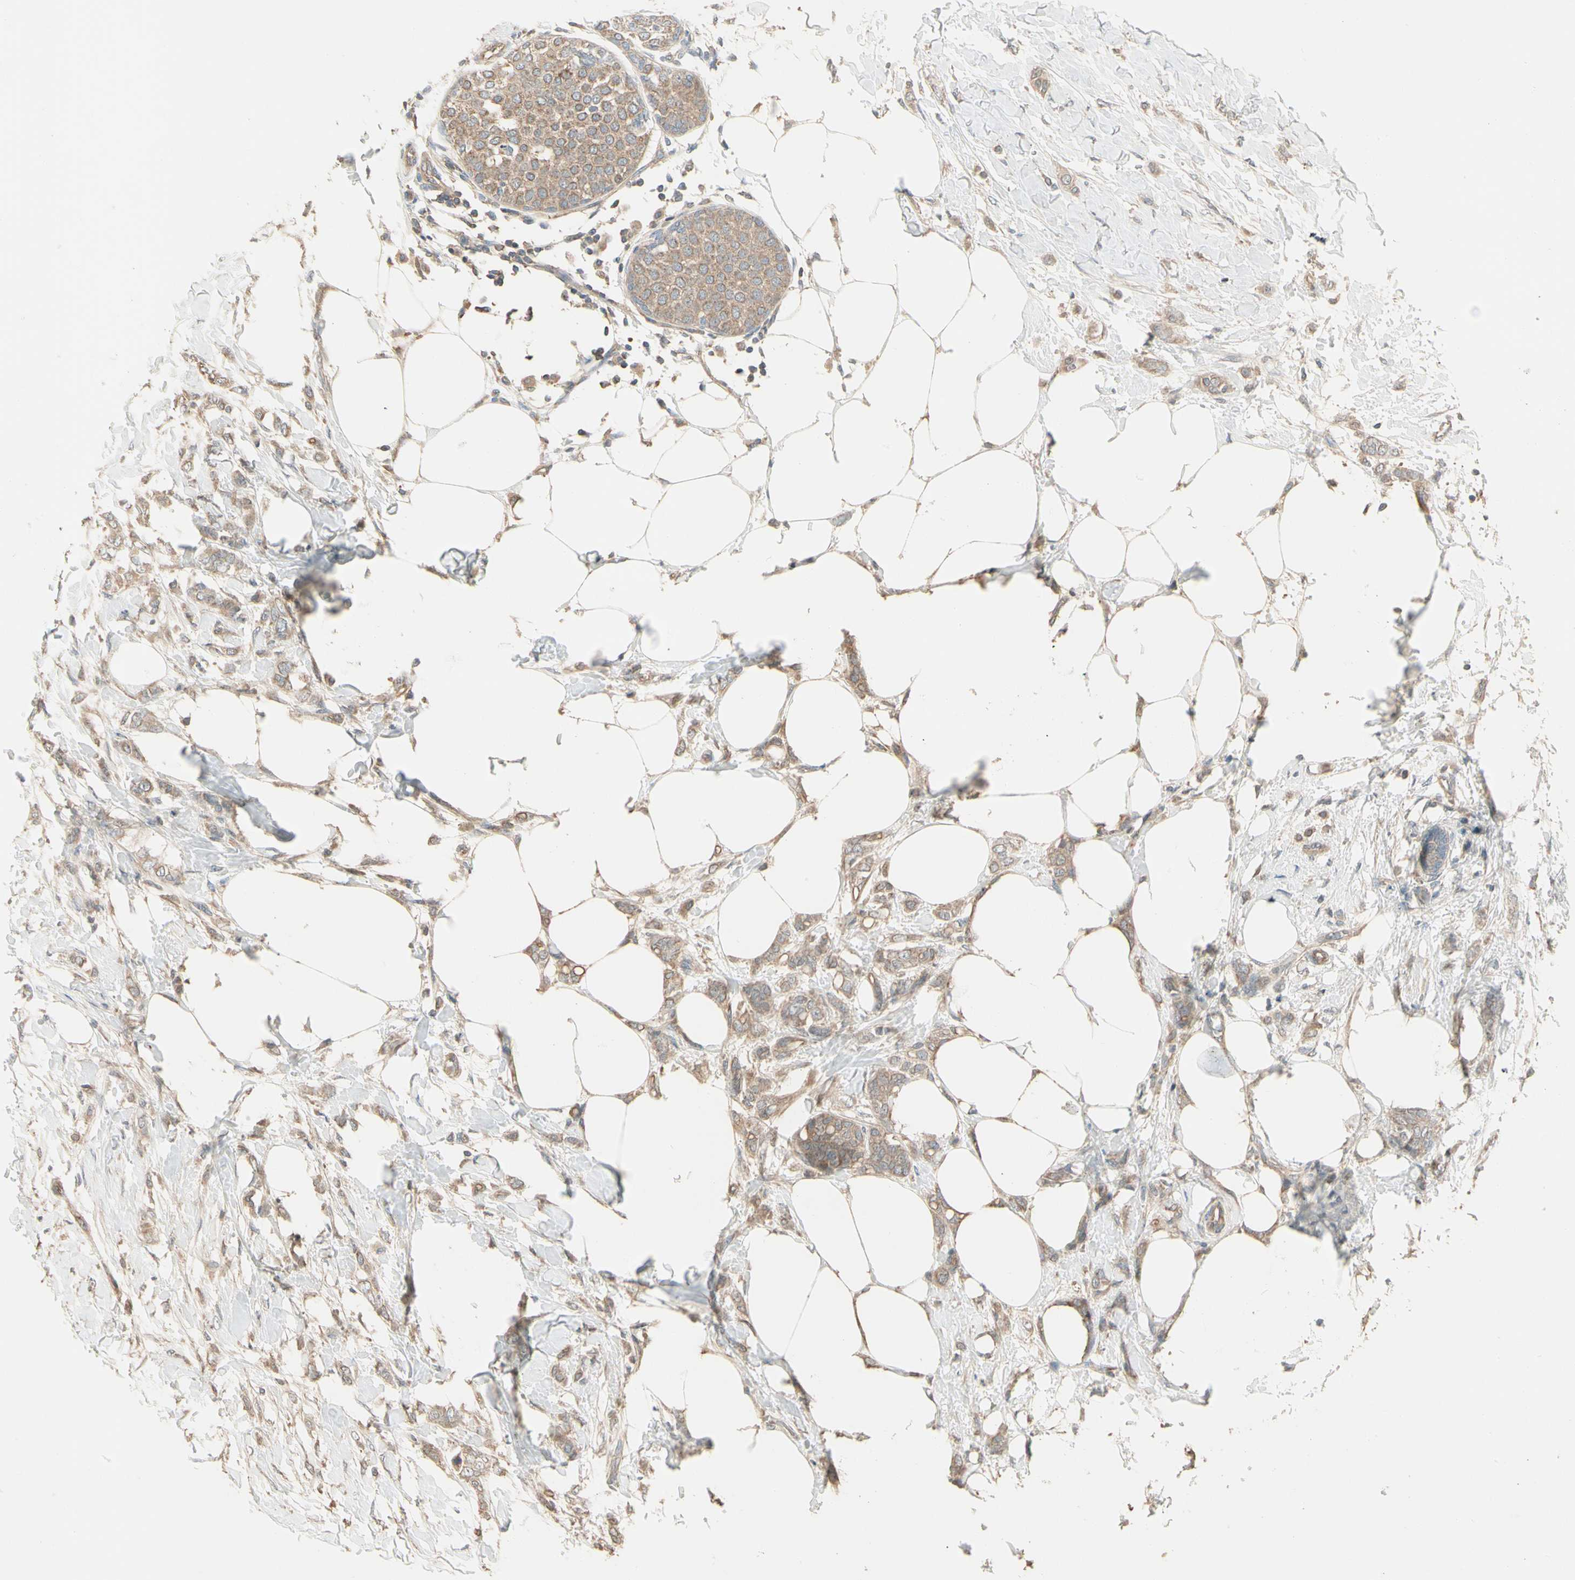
{"staining": {"intensity": "moderate", "quantity": ">75%", "location": "cytoplasmic/membranous"}, "tissue": "breast cancer", "cell_type": "Tumor cells", "image_type": "cancer", "snomed": [{"axis": "morphology", "description": "Lobular carcinoma, in situ"}, {"axis": "morphology", "description": "Lobular carcinoma"}, {"axis": "topography", "description": "Breast"}], "caption": "Human breast cancer stained with a brown dye demonstrates moderate cytoplasmic/membranous positive staining in approximately >75% of tumor cells.", "gene": "TNFRSF21", "patient": {"sex": "female", "age": 41}}